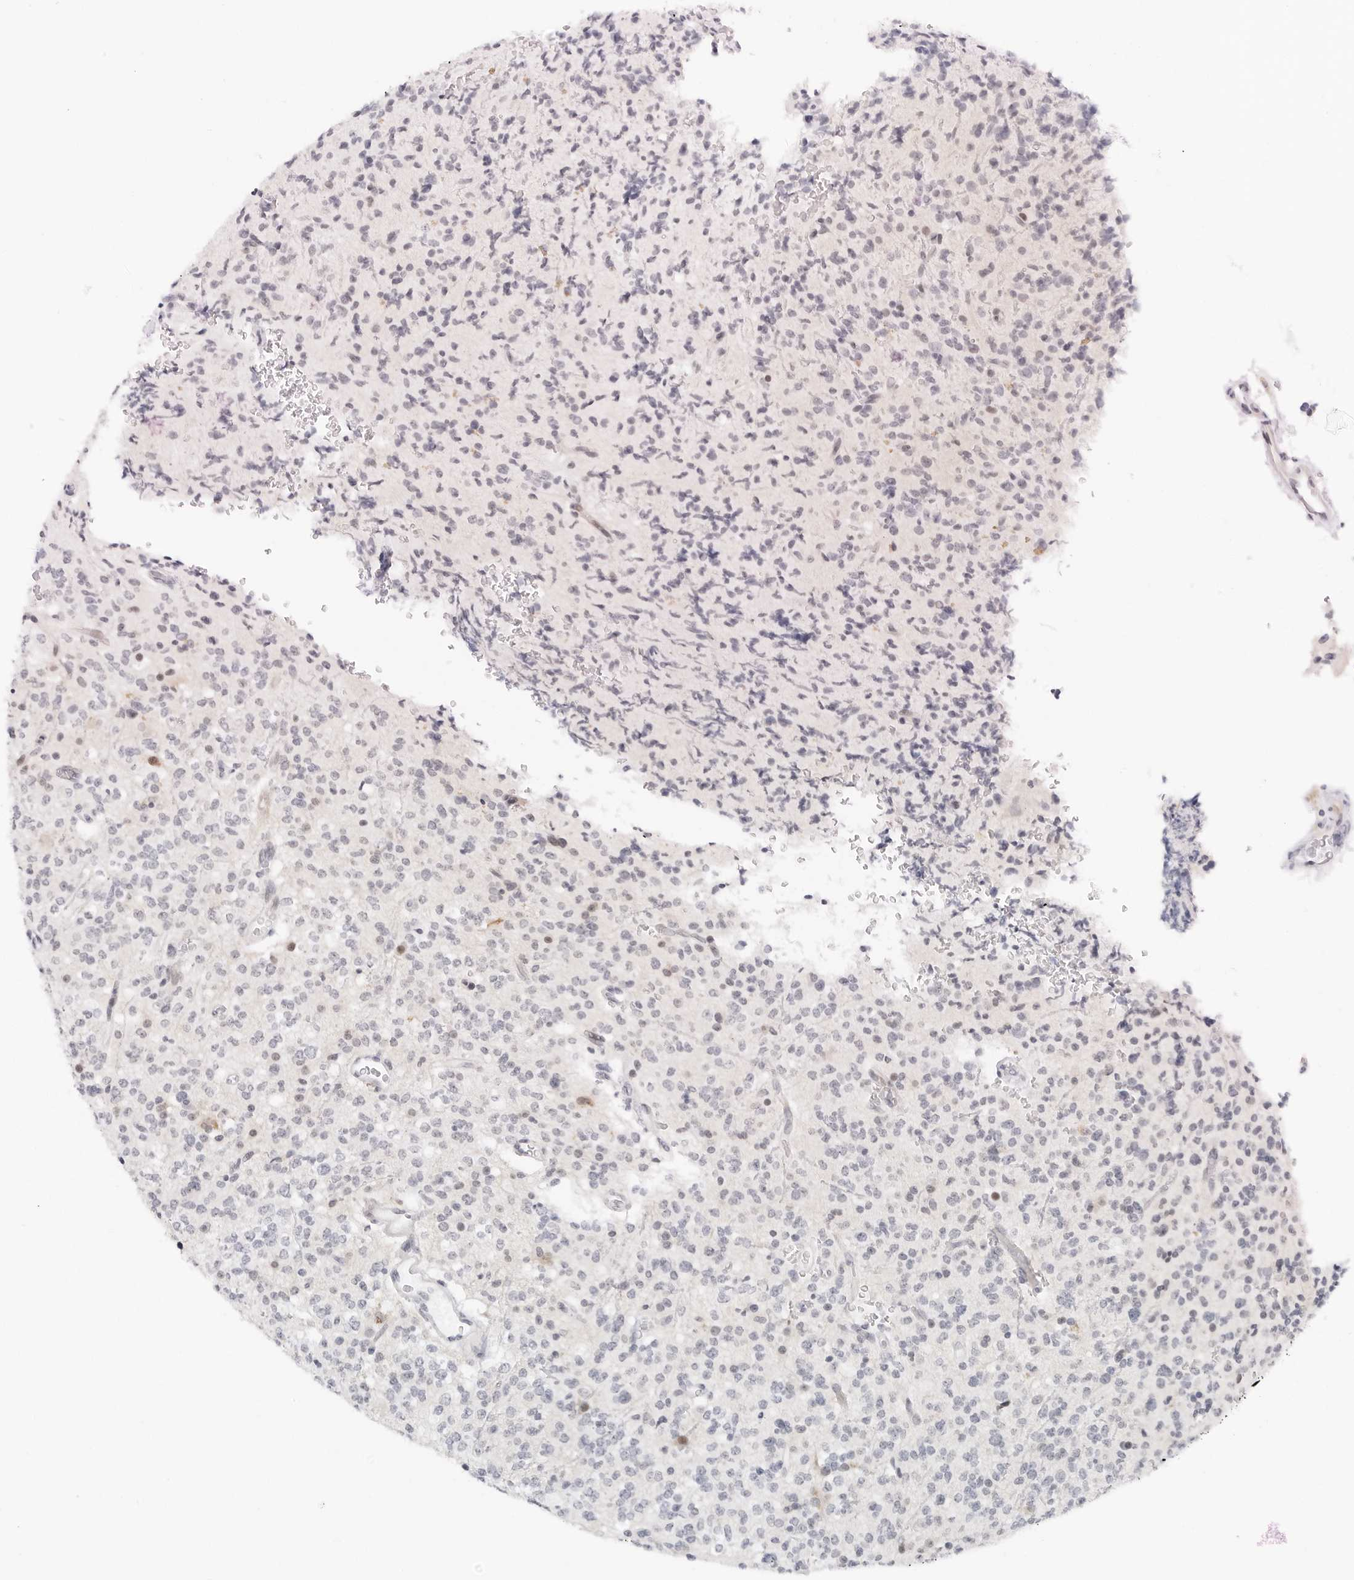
{"staining": {"intensity": "negative", "quantity": "none", "location": "none"}, "tissue": "glioma", "cell_type": "Tumor cells", "image_type": "cancer", "snomed": [{"axis": "morphology", "description": "Glioma, malignant, High grade"}, {"axis": "topography", "description": "Brain"}], "caption": "The photomicrograph displays no significant positivity in tumor cells of high-grade glioma (malignant). (DAB immunohistochemistry visualized using brightfield microscopy, high magnification).", "gene": "NTMT2", "patient": {"sex": "male", "age": 34}}